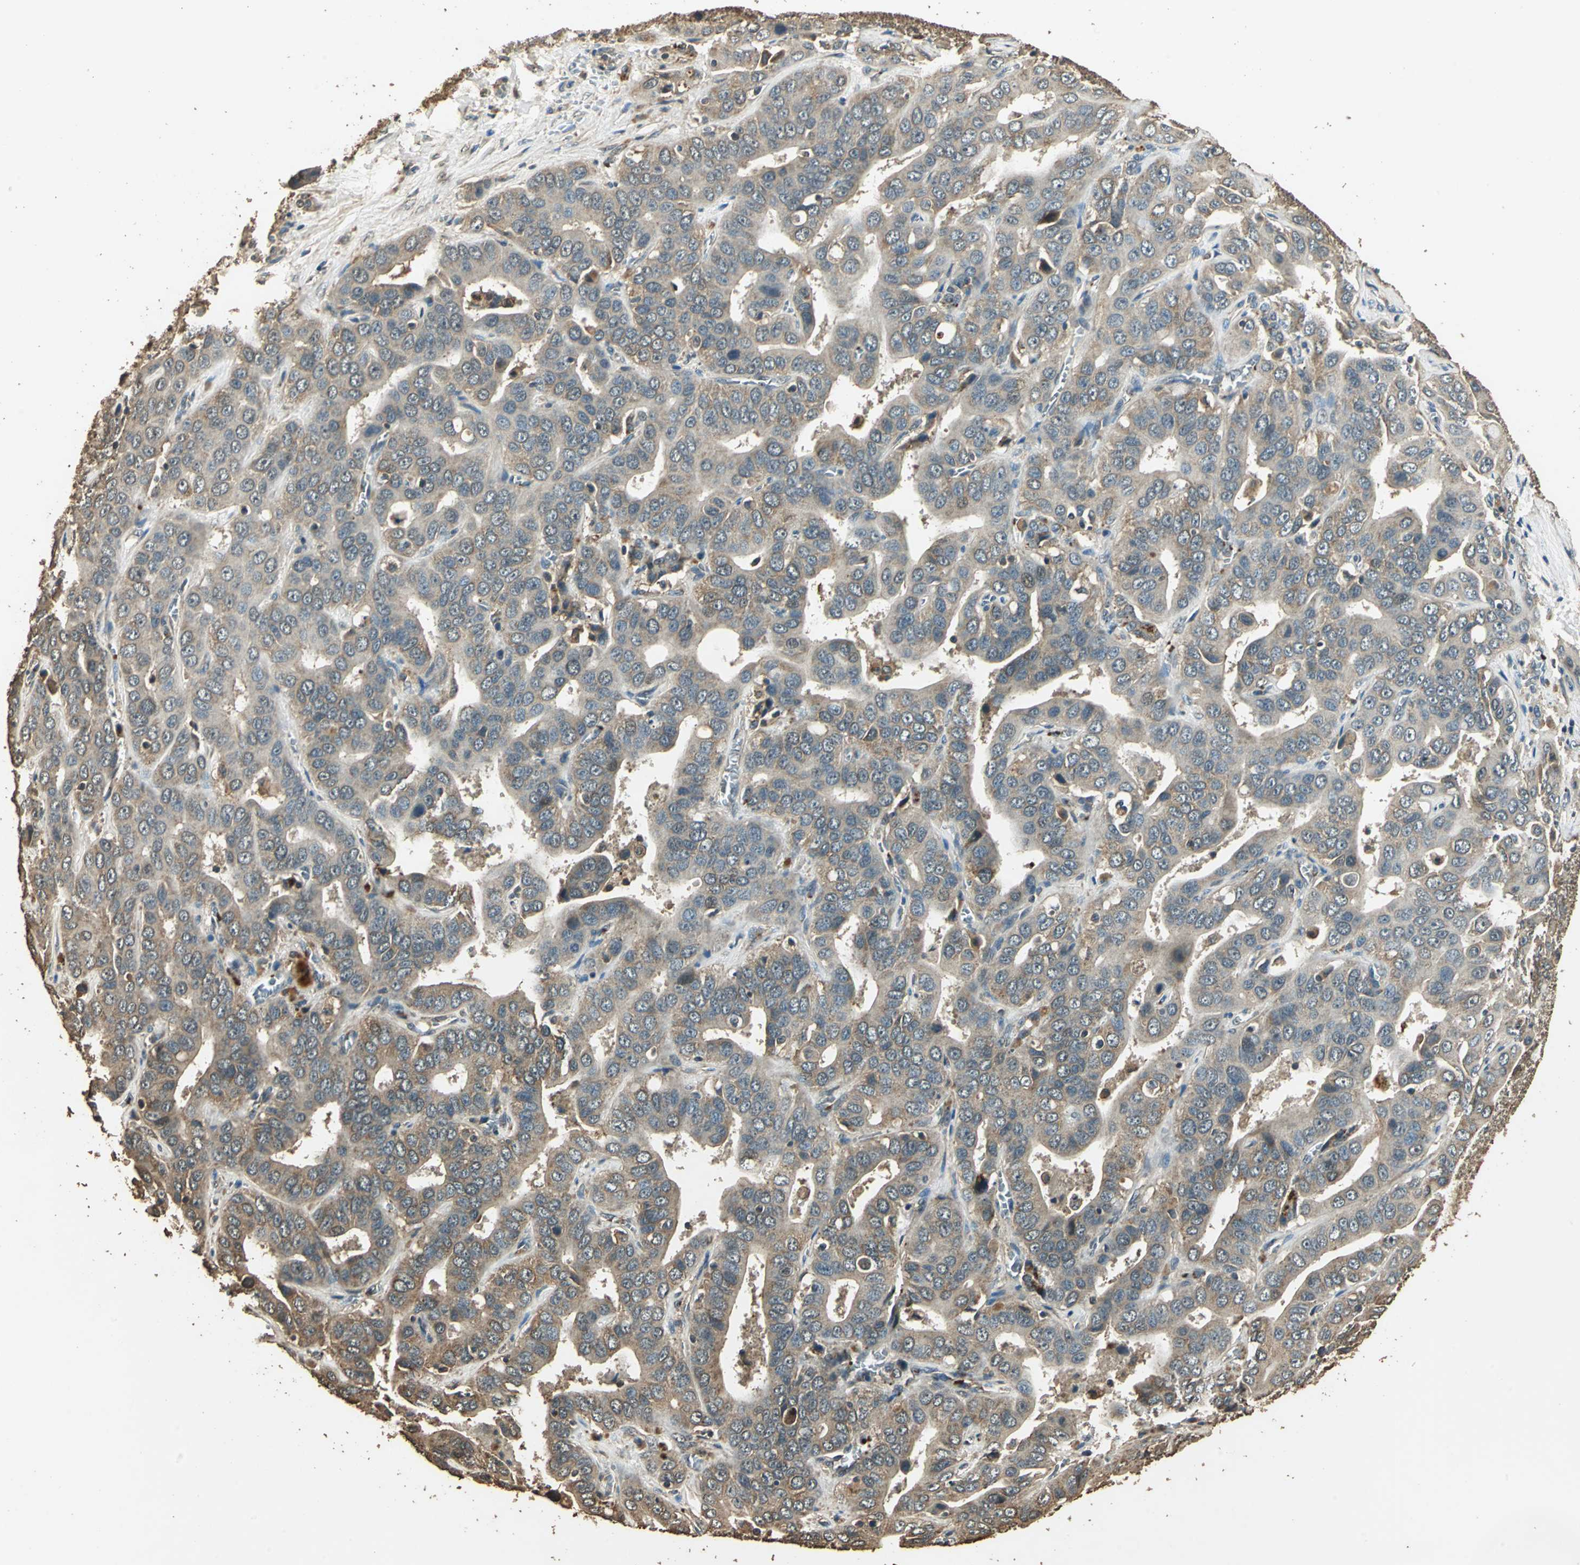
{"staining": {"intensity": "moderate", "quantity": ">75%", "location": "cytoplasmic/membranous"}, "tissue": "liver cancer", "cell_type": "Tumor cells", "image_type": "cancer", "snomed": [{"axis": "morphology", "description": "Cholangiocarcinoma"}, {"axis": "topography", "description": "Liver"}], "caption": "Liver cancer (cholangiocarcinoma) was stained to show a protein in brown. There is medium levels of moderate cytoplasmic/membranous expression in approximately >75% of tumor cells.", "gene": "TMPRSS4", "patient": {"sex": "female", "age": 52}}